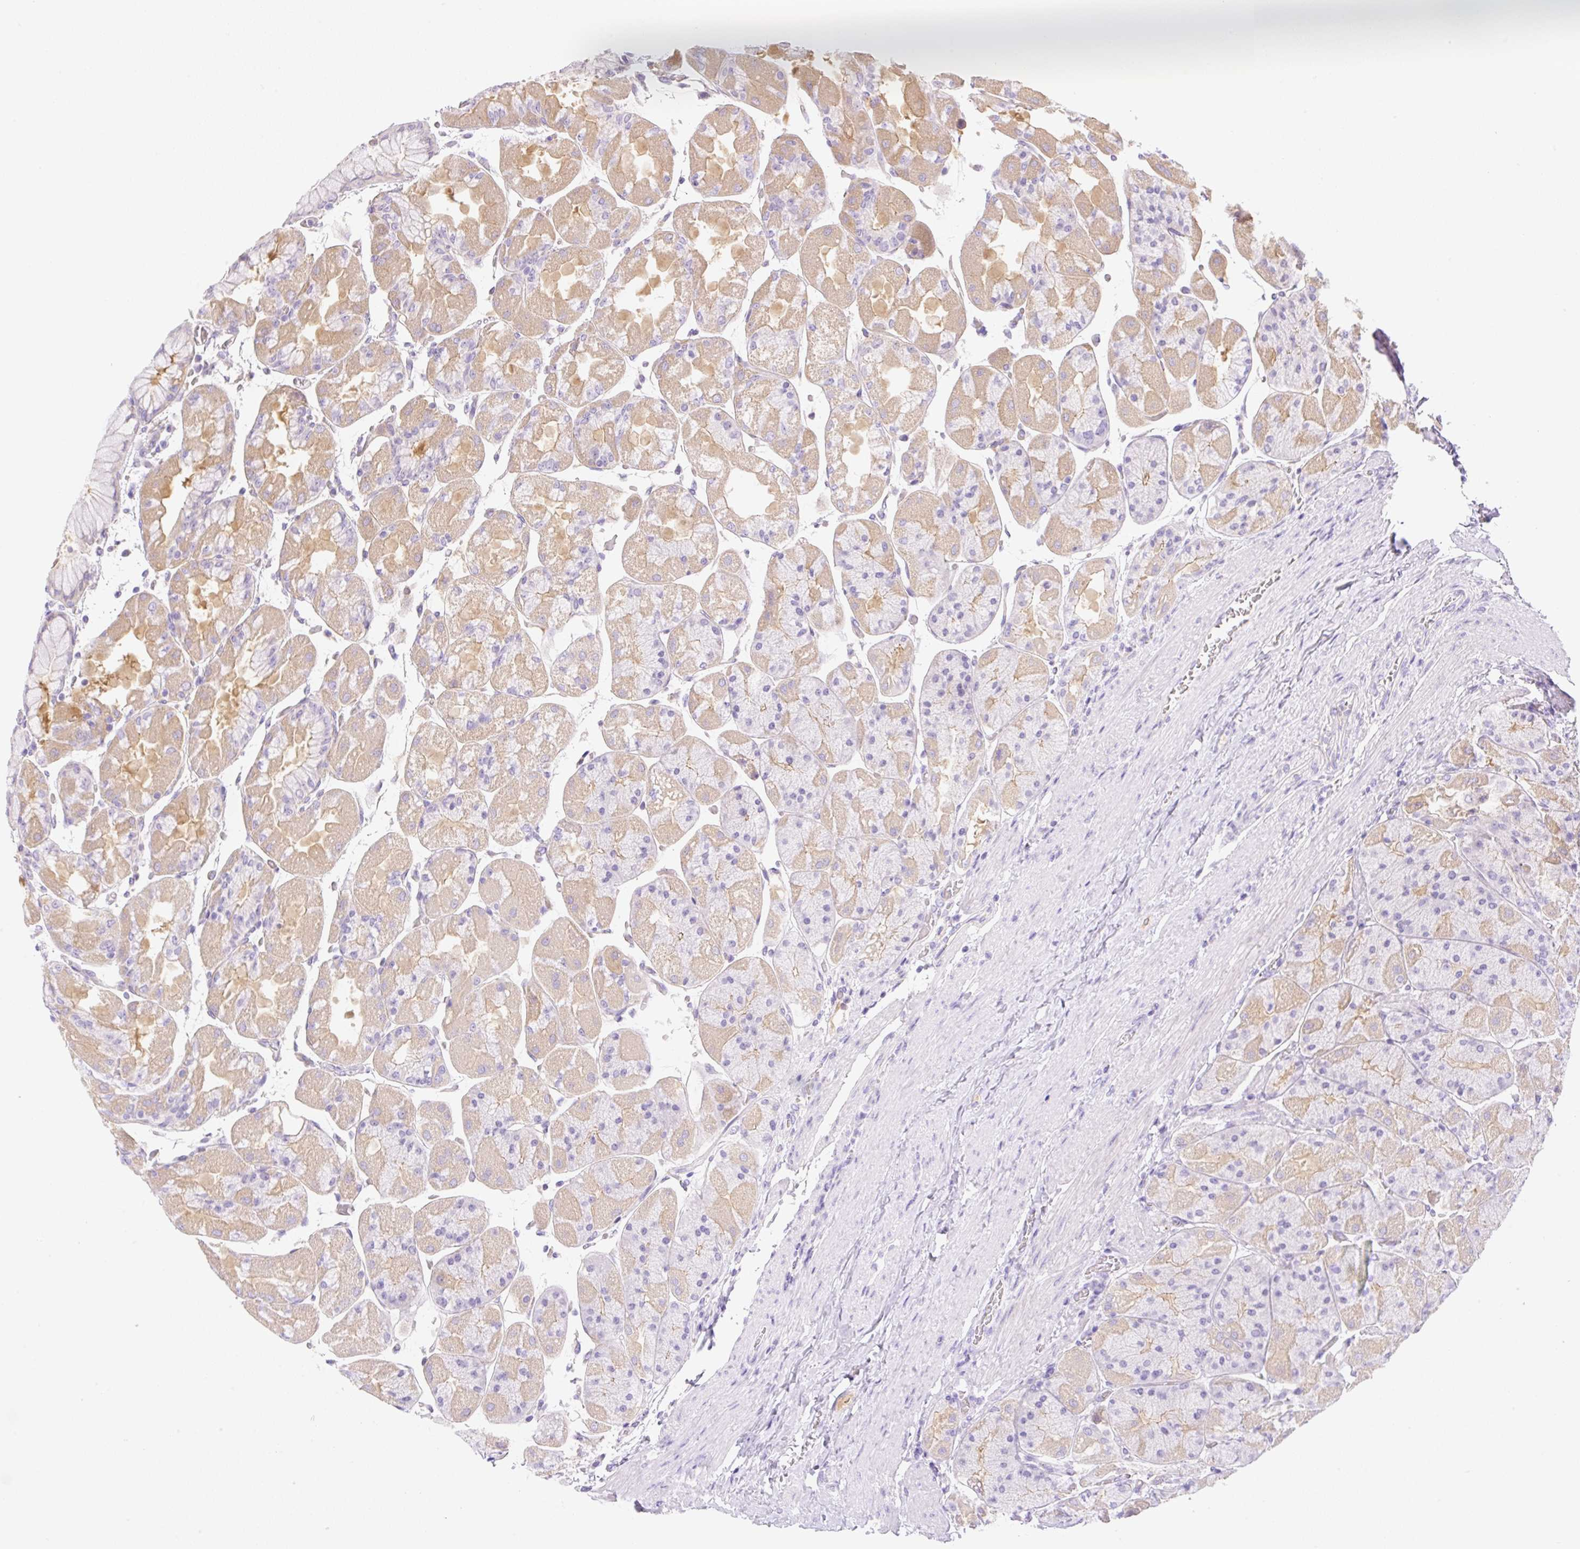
{"staining": {"intensity": "moderate", "quantity": "25%-75%", "location": "cytoplasmic/membranous"}, "tissue": "stomach", "cell_type": "Glandular cells", "image_type": "normal", "snomed": [{"axis": "morphology", "description": "Normal tissue, NOS"}, {"axis": "topography", "description": "Stomach"}], "caption": "DAB immunohistochemical staining of normal stomach displays moderate cytoplasmic/membranous protein positivity in approximately 25%-75% of glandular cells. (DAB (3,3'-diaminobenzidine) IHC, brown staining for protein, blue staining for nuclei).", "gene": "DENND5A", "patient": {"sex": "female", "age": 61}}